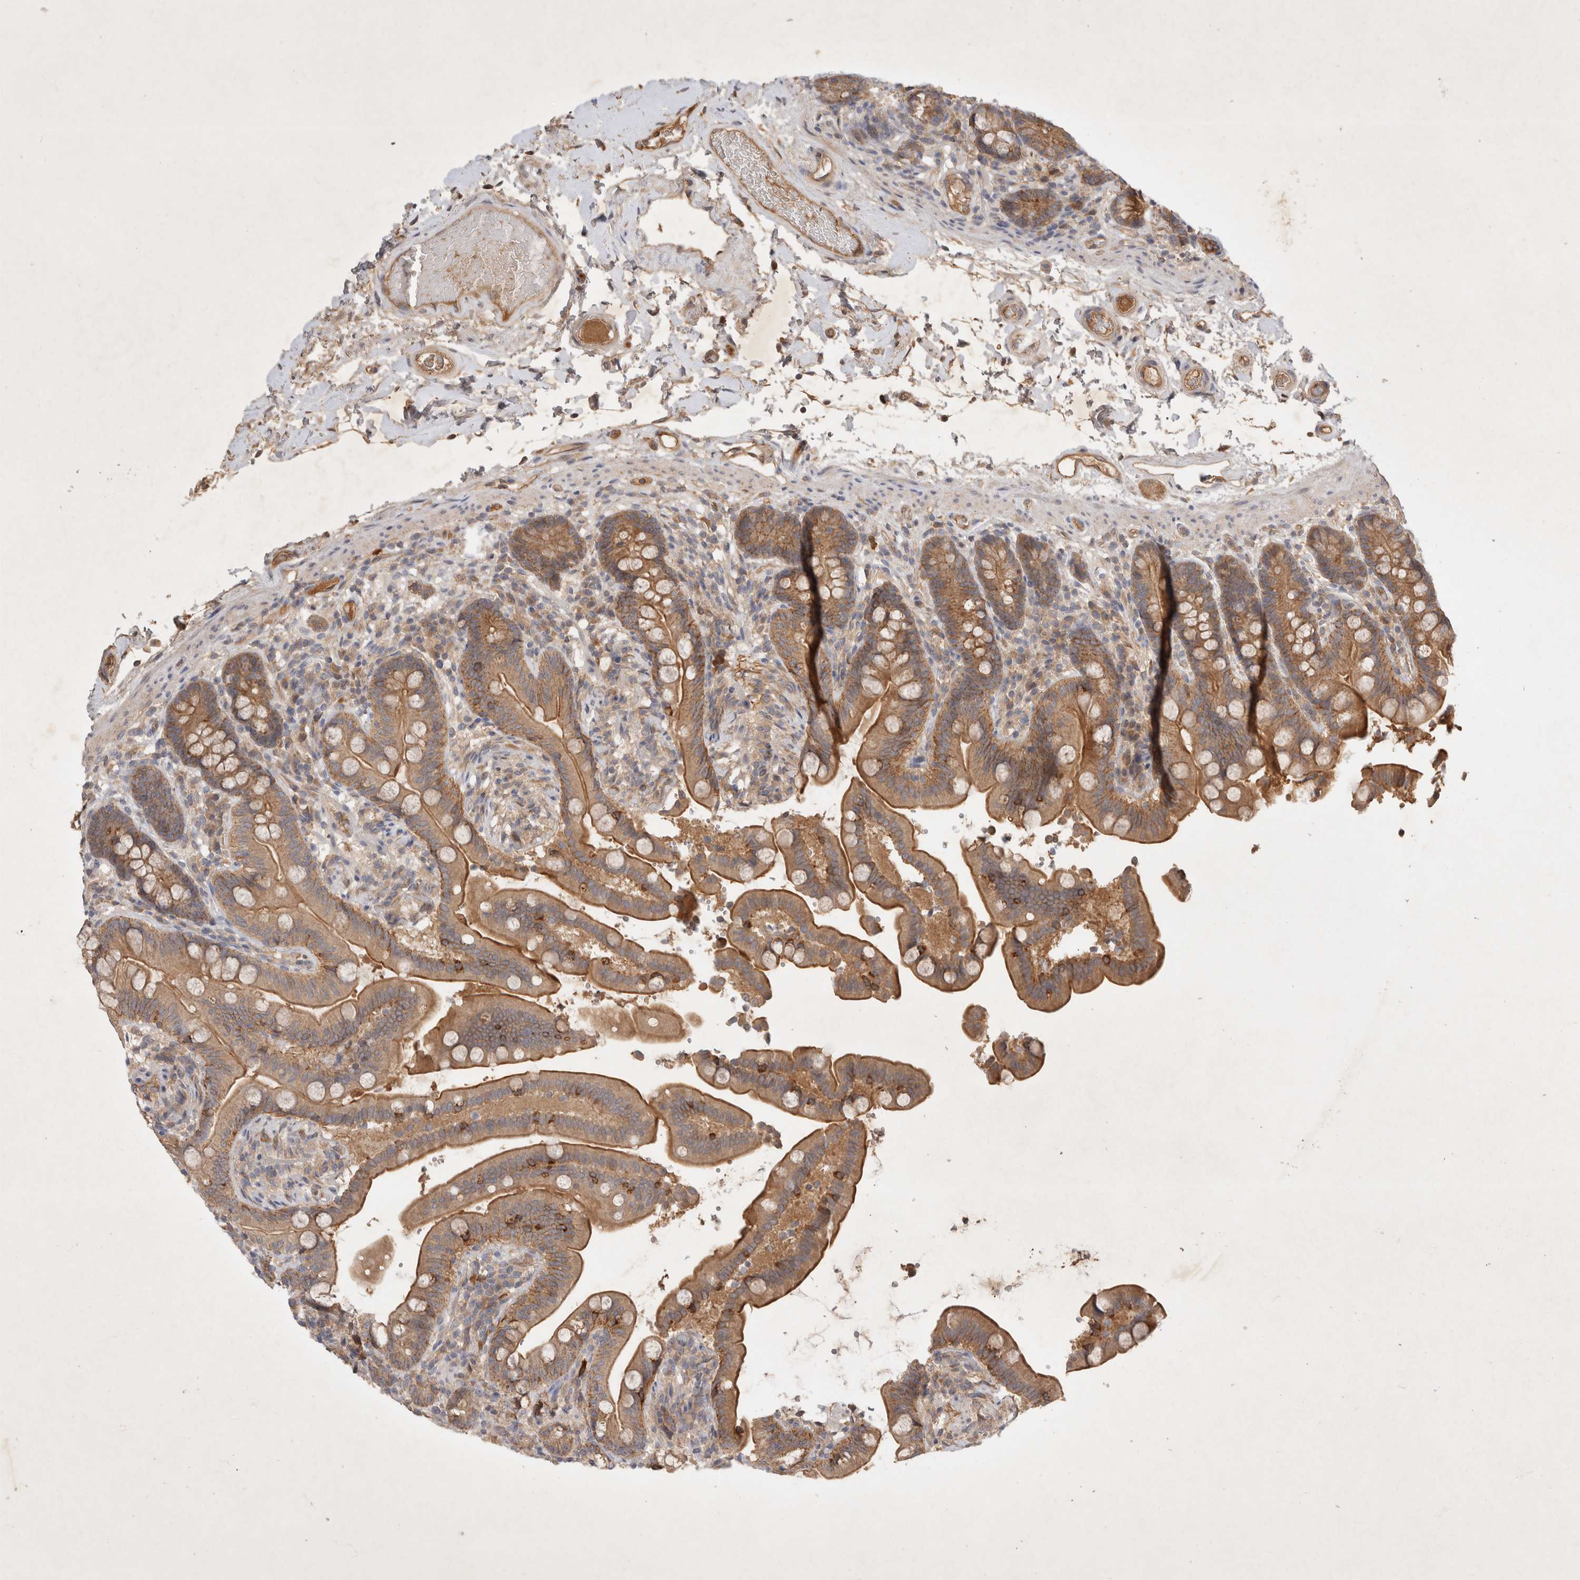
{"staining": {"intensity": "moderate", "quantity": ">75%", "location": "cytoplasmic/membranous"}, "tissue": "colon", "cell_type": "Endothelial cells", "image_type": "normal", "snomed": [{"axis": "morphology", "description": "Normal tissue, NOS"}, {"axis": "topography", "description": "Smooth muscle"}, {"axis": "topography", "description": "Colon"}], "caption": "Moderate cytoplasmic/membranous staining for a protein is identified in approximately >75% of endothelial cells of unremarkable colon using immunohistochemistry.", "gene": "YES1", "patient": {"sex": "male", "age": 73}}